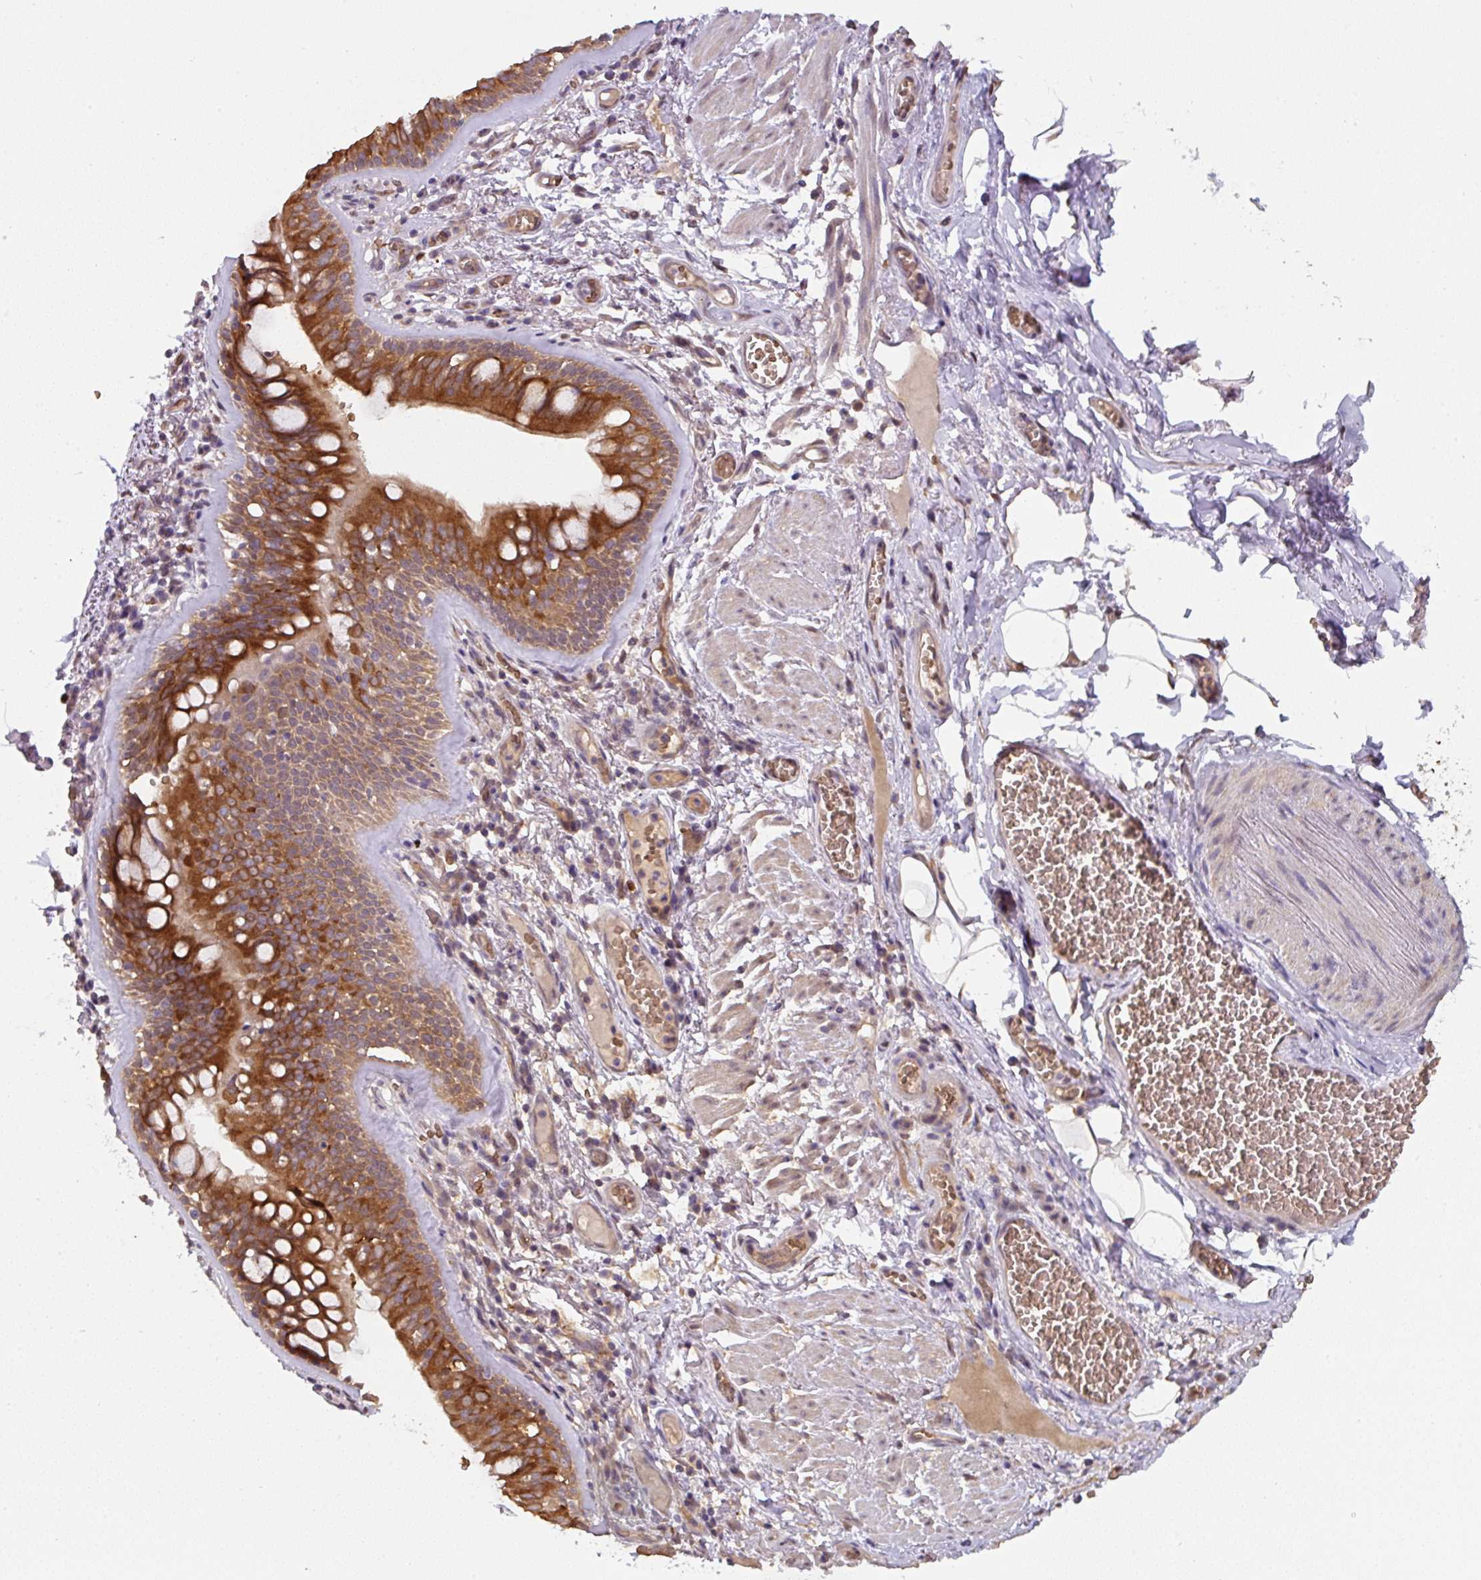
{"staining": {"intensity": "strong", "quantity": ">75%", "location": "cytoplasmic/membranous"}, "tissue": "bronchus", "cell_type": "Respiratory epithelial cells", "image_type": "normal", "snomed": [{"axis": "morphology", "description": "Normal tissue, NOS"}, {"axis": "topography", "description": "Cartilage tissue"}, {"axis": "topography", "description": "Bronchus"}], "caption": "Protein expression analysis of unremarkable bronchus exhibits strong cytoplasmic/membranous expression in about >75% of respiratory epithelial cells. (DAB IHC, brown staining for protein, blue staining for nuclei).", "gene": "ST13", "patient": {"sex": "male", "age": 78}}